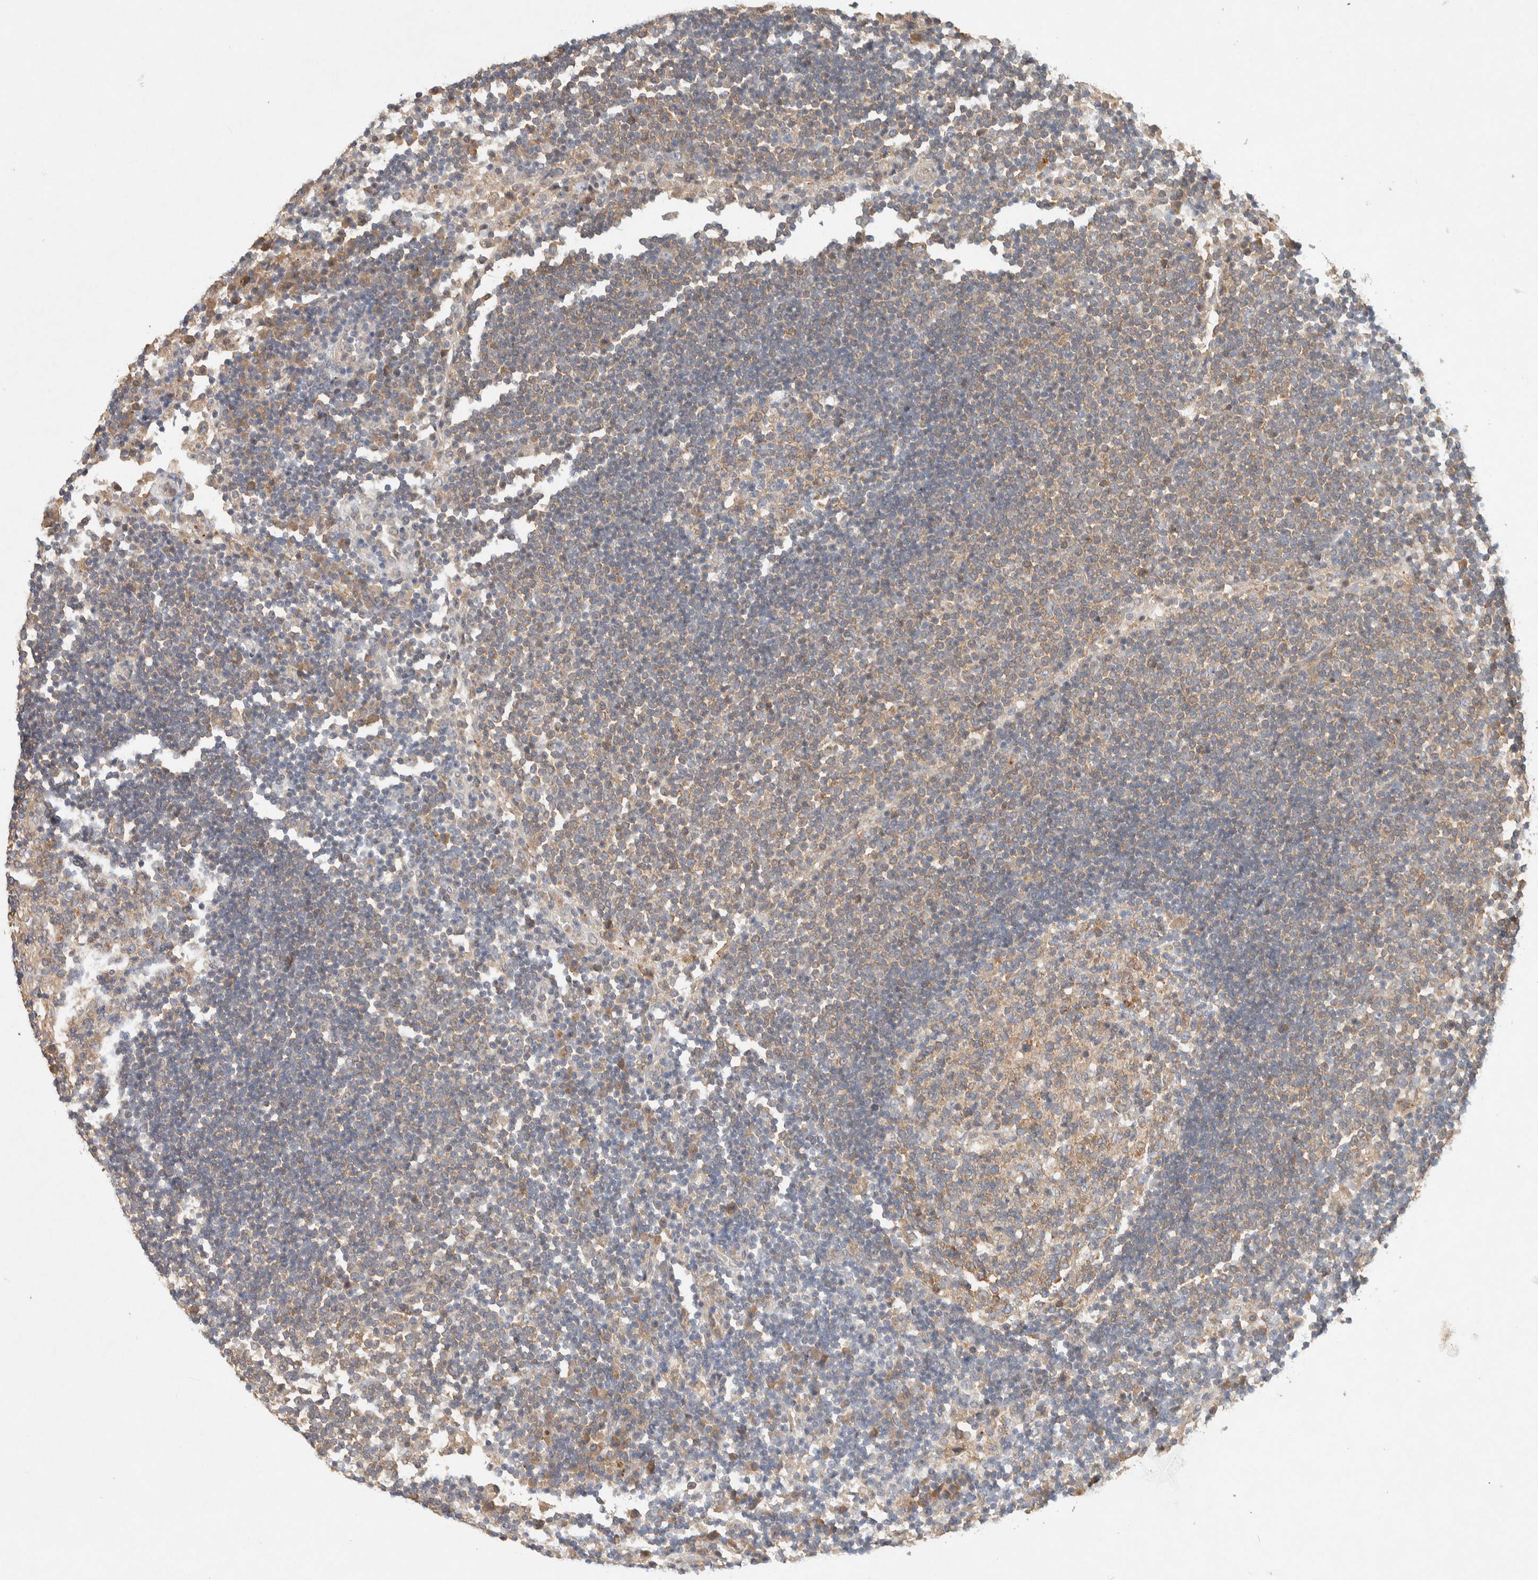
{"staining": {"intensity": "moderate", "quantity": ">75%", "location": "cytoplasmic/membranous"}, "tissue": "lymph node", "cell_type": "Germinal center cells", "image_type": "normal", "snomed": [{"axis": "morphology", "description": "Normal tissue, NOS"}, {"axis": "topography", "description": "Lymph node"}], "caption": "Brown immunohistochemical staining in unremarkable human lymph node reveals moderate cytoplasmic/membranous positivity in about >75% of germinal center cells.", "gene": "PXK", "patient": {"sex": "female", "age": 53}}